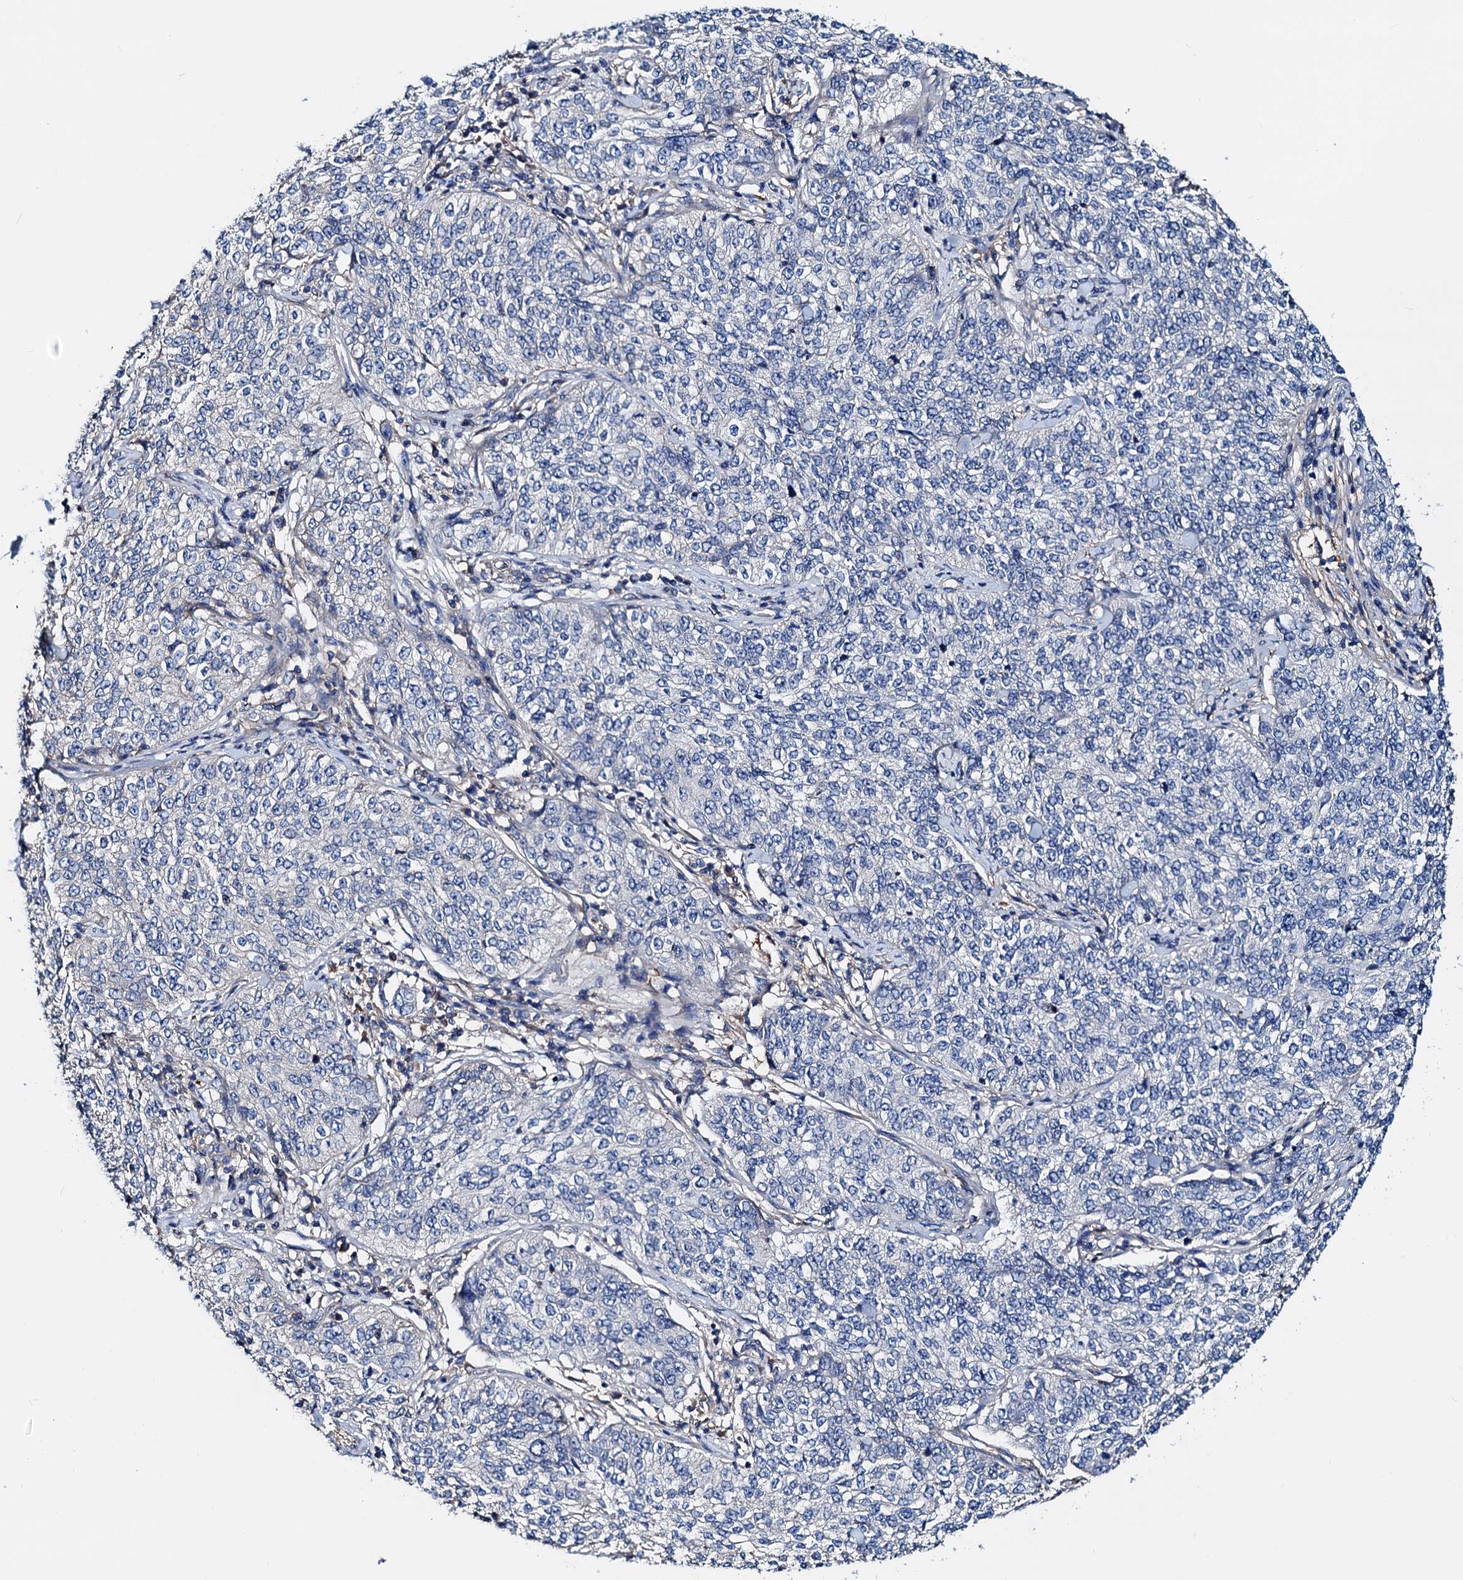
{"staining": {"intensity": "negative", "quantity": "none", "location": "none"}, "tissue": "cervical cancer", "cell_type": "Tumor cells", "image_type": "cancer", "snomed": [{"axis": "morphology", "description": "Squamous cell carcinoma, NOS"}, {"axis": "topography", "description": "Cervix"}], "caption": "Tumor cells show no significant expression in cervical cancer. (Immunohistochemistry, brightfield microscopy, high magnification).", "gene": "GCOM1", "patient": {"sex": "female", "age": 35}}